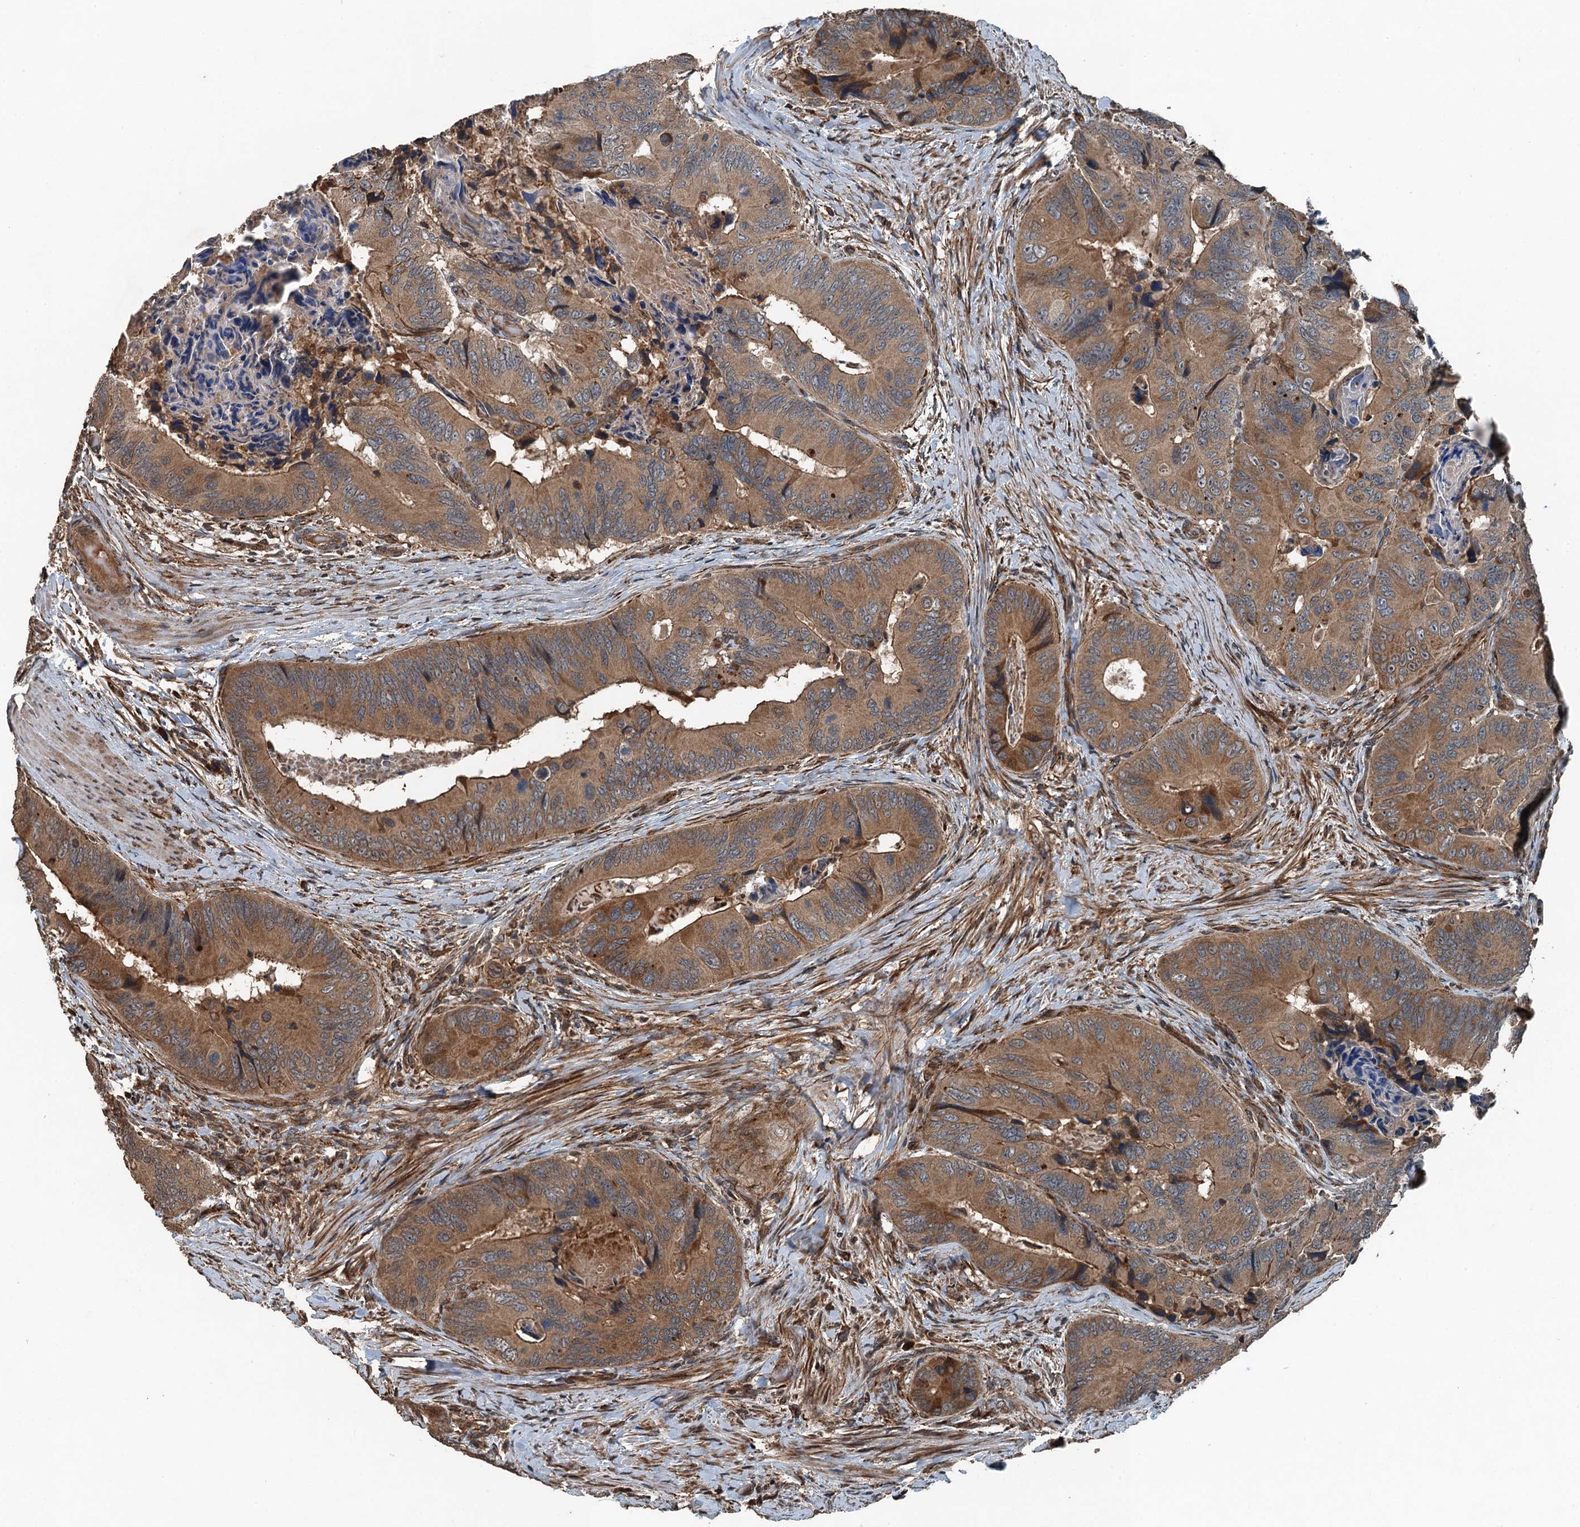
{"staining": {"intensity": "moderate", "quantity": ">75%", "location": "cytoplasmic/membranous"}, "tissue": "colorectal cancer", "cell_type": "Tumor cells", "image_type": "cancer", "snomed": [{"axis": "morphology", "description": "Adenocarcinoma, NOS"}, {"axis": "topography", "description": "Colon"}], "caption": "The micrograph displays a brown stain indicating the presence of a protein in the cytoplasmic/membranous of tumor cells in adenocarcinoma (colorectal).", "gene": "TCTN1", "patient": {"sex": "male", "age": 84}}